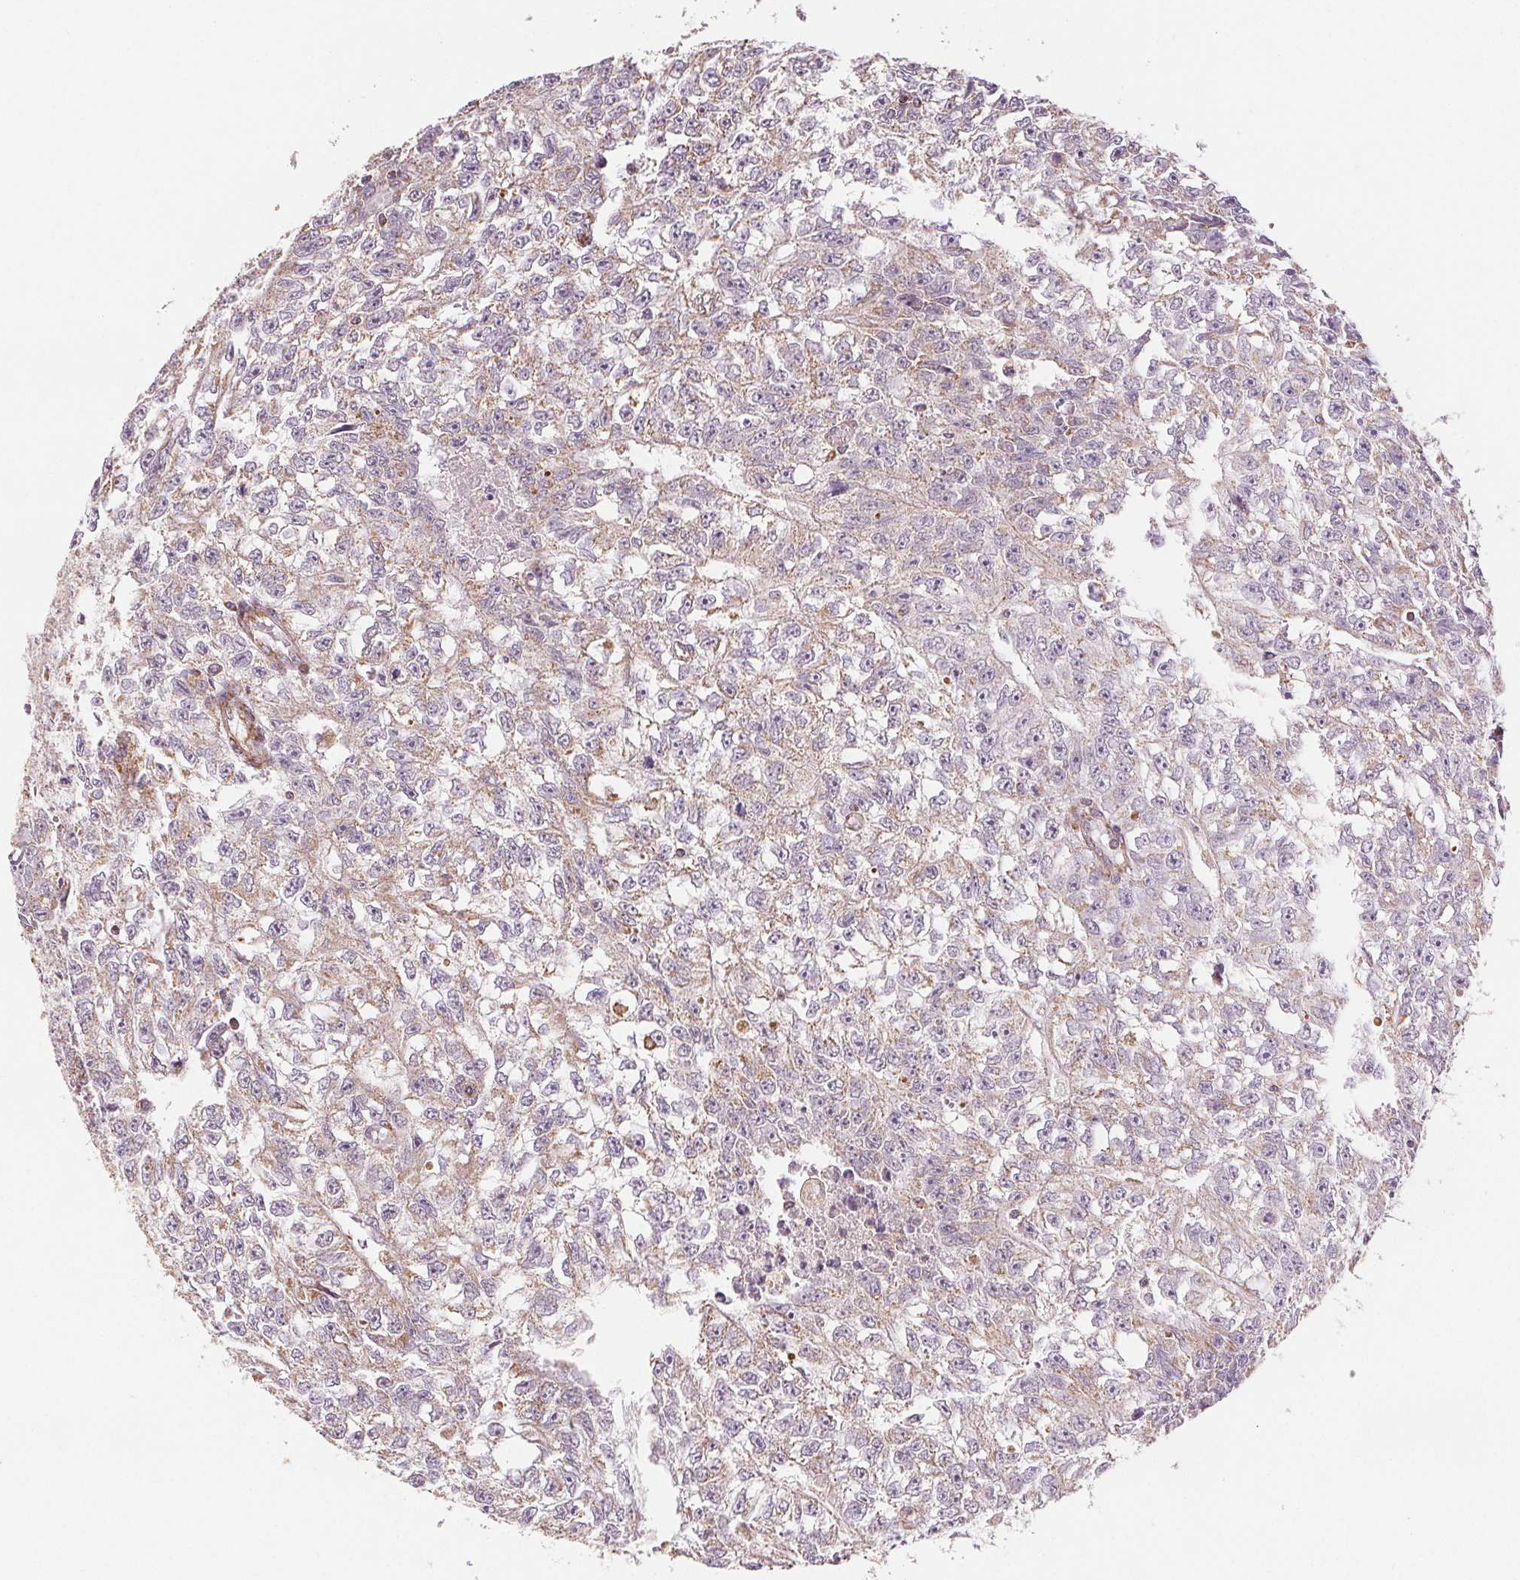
{"staining": {"intensity": "weak", "quantity": "25%-75%", "location": "cytoplasmic/membranous"}, "tissue": "testis cancer", "cell_type": "Tumor cells", "image_type": "cancer", "snomed": [{"axis": "morphology", "description": "Carcinoma, Embryonal, NOS"}, {"axis": "morphology", "description": "Teratoma, malignant, NOS"}, {"axis": "topography", "description": "Testis"}], "caption": "Immunohistochemistry staining of malignant teratoma (testis), which shows low levels of weak cytoplasmic/membranous expression in approximately 25%-75% of tumor cells indicating weak cytoplasmic/membranous protein positivity. The staining was performed using DAB (brown) for protein detection and nuclei were counterstained in hematoxylin (blue).", "gene": "SDHB", "patient": {"sex": "male", "age": 24}}